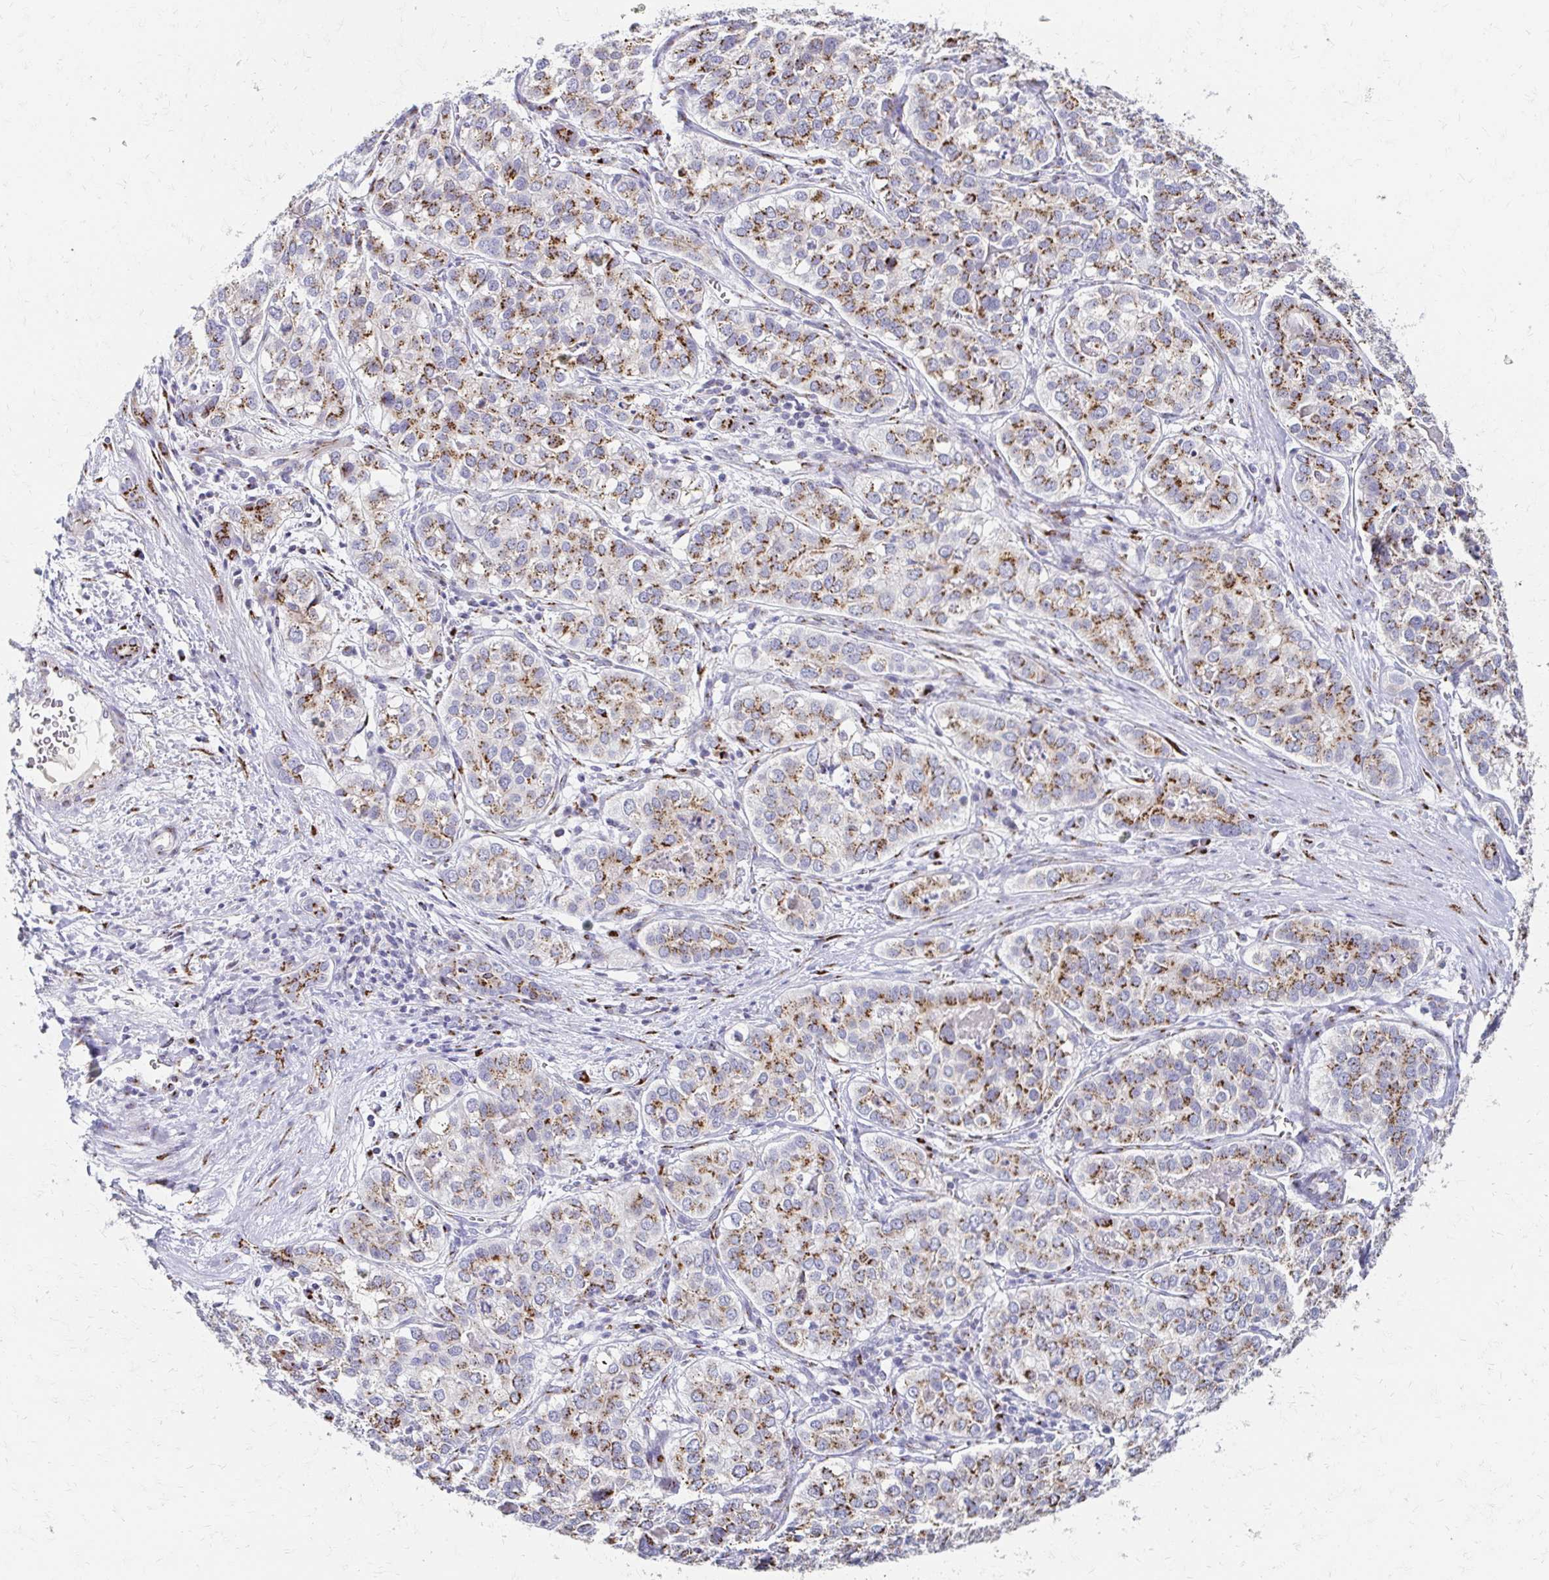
{"staining": {"intensity": "moderate", "quantity": ">75%", "location": "cytoplasmic/membranous"}, "tissue": "liver cancer", "cell_type": "Tumor cells", "image_type": "cancer", "snomed": [{"axis": "morphology", "description": "Cholangiocarcinoma"}, {"axis": "topography", "description": "Liver"}], "caption": "Brown immunohistochemical staining in liver cholangiocarcinoma exhibits moderate cytoplasmic/membranous staining in about >75% of tumor cells.", "gene": "TM9SF1", "patient": {"sex": "male", "age": 56}}